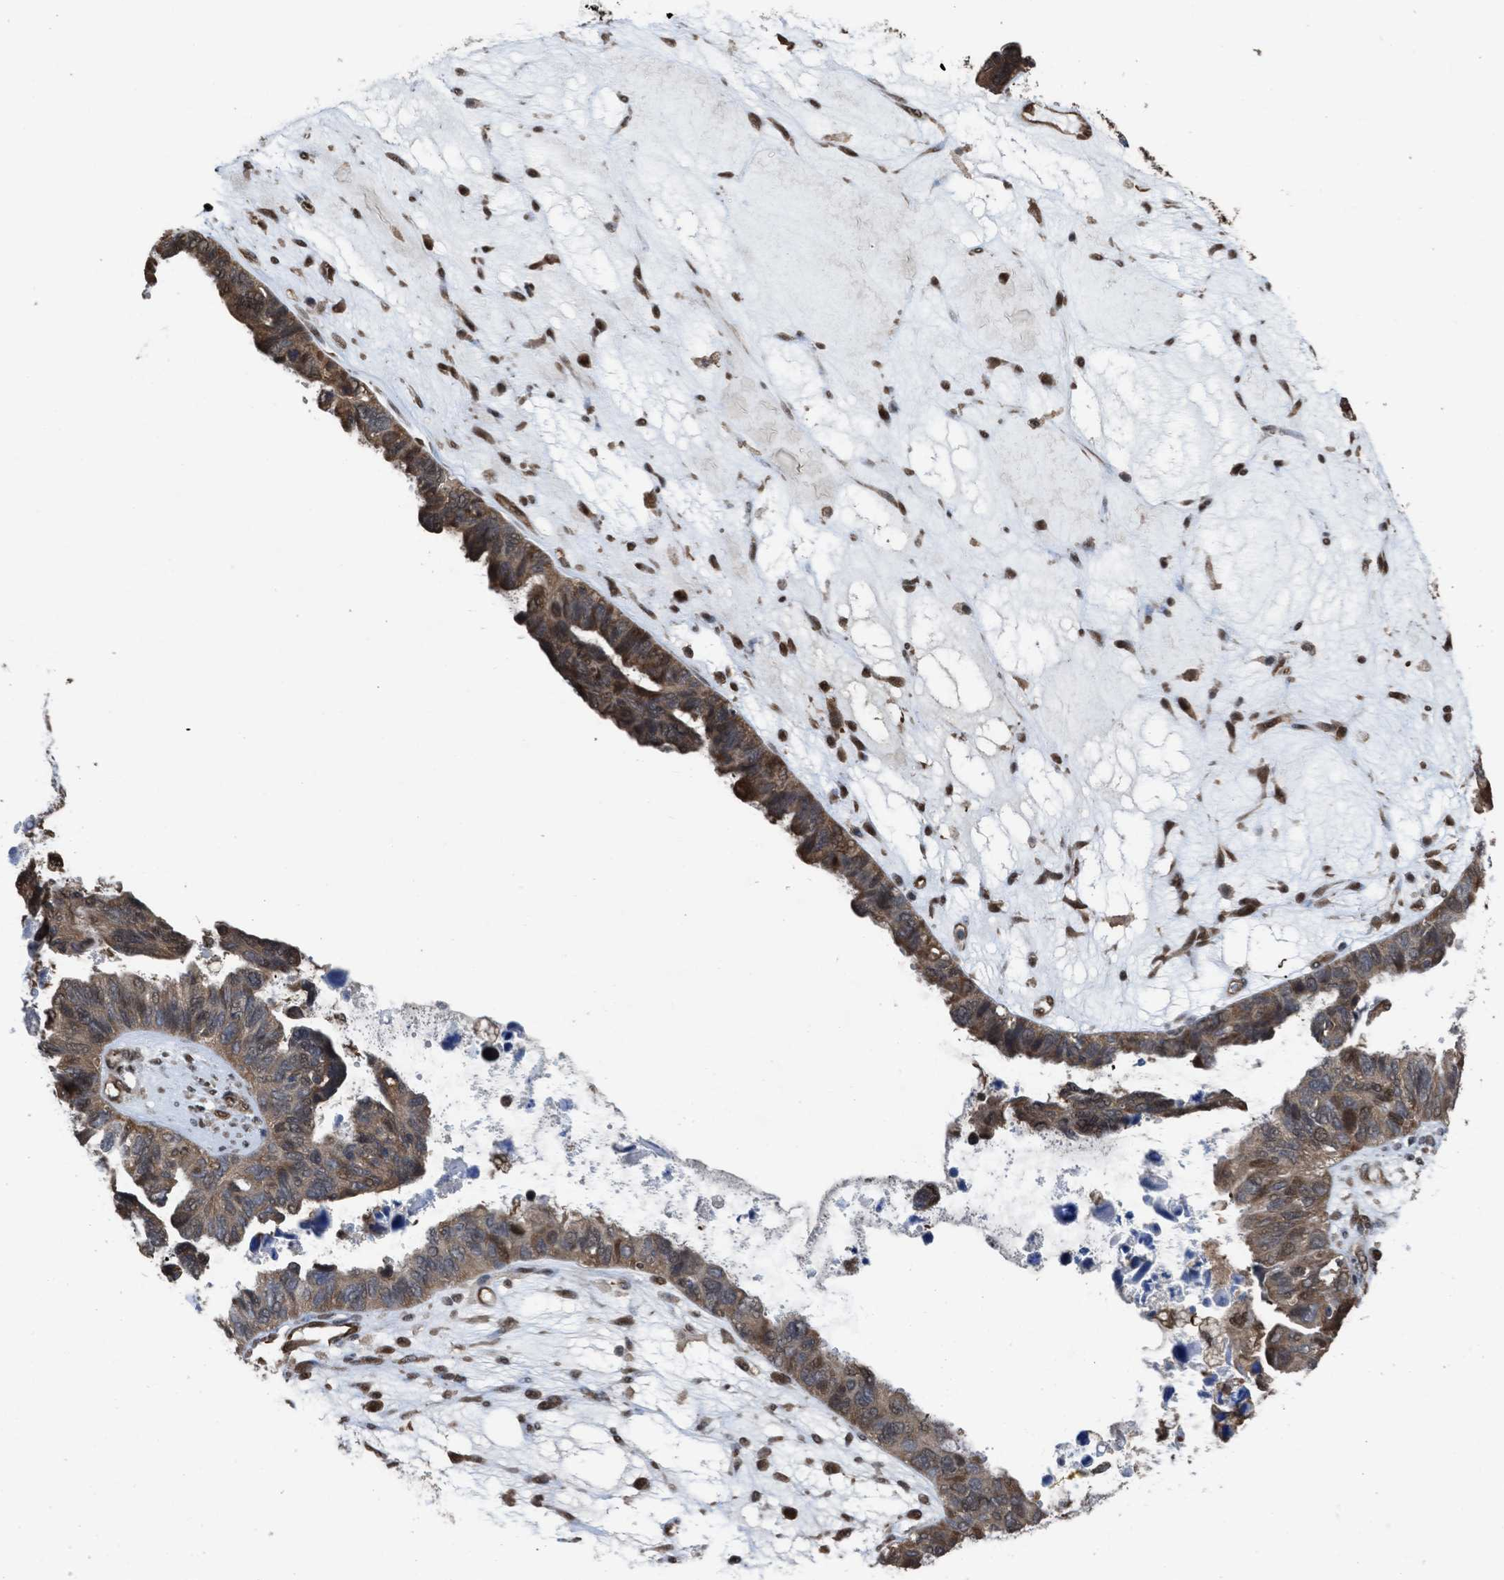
{"staining": {"intensity": "moderate", "quantity": "25%-75%", "location": "cytoplasmic/membranous,nuclear"}, "tissue": "ovarian cancer", "cell_type": "Tumor cells", "image_type": "cancer", "snomed": [{"axis": "morphology", "description": "Cystadenocarcinoma, serous, NOS"}, {"axis": "topography", "description": "Ovary"}], "caption": "Ovarian serous cystadenocarcinoma stained with a brown dye demonstrates moderate cytoplasmic/membranous and nuclear positive expression in about 25%-75% of tumor cells.", "gene": "YWHAG", "patient": {"sex": "female", "age": 79}}